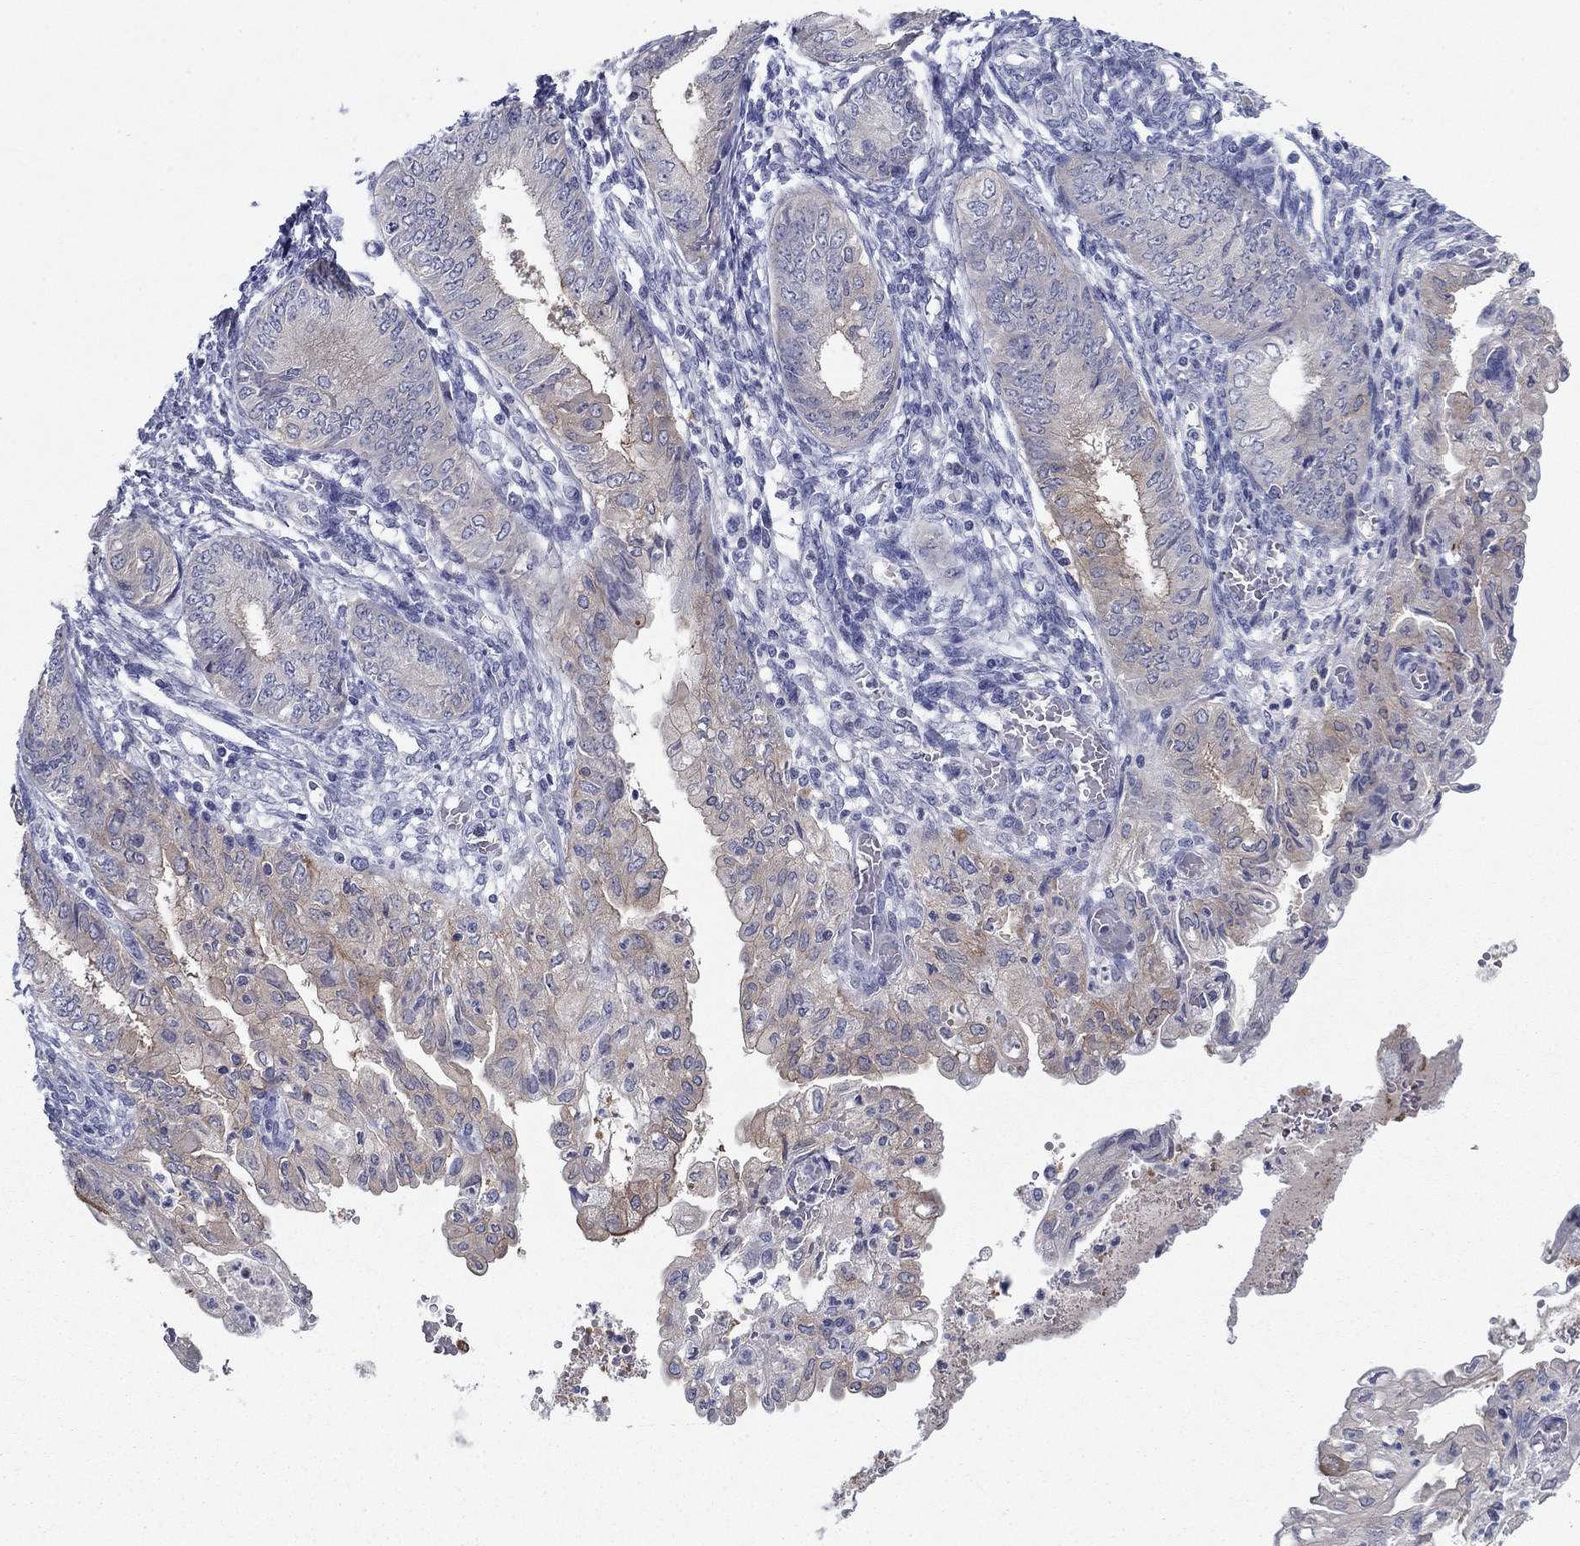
{"staining": {"intensity": "moderate", "quantity": "<25%", "location": "cytoplasmic/membranous"}, "tissue": "endometrial cancer", "cell_type": "Tumor cells", "image_type": "cancer", "snomed": [{"axis": "morphology", "description": "Adenocarcinoma, NOS"}, {"axis": "topography", "description": "Endometrium"}], "caption": "The micrograph shows a brown stain indicating the presence of a protein in the cytoplasmic/membranous of tumor cells in endometrial adenocarcinoma.", "gene": "PLS1", "patient": {"sex": "female", "age": 68}}